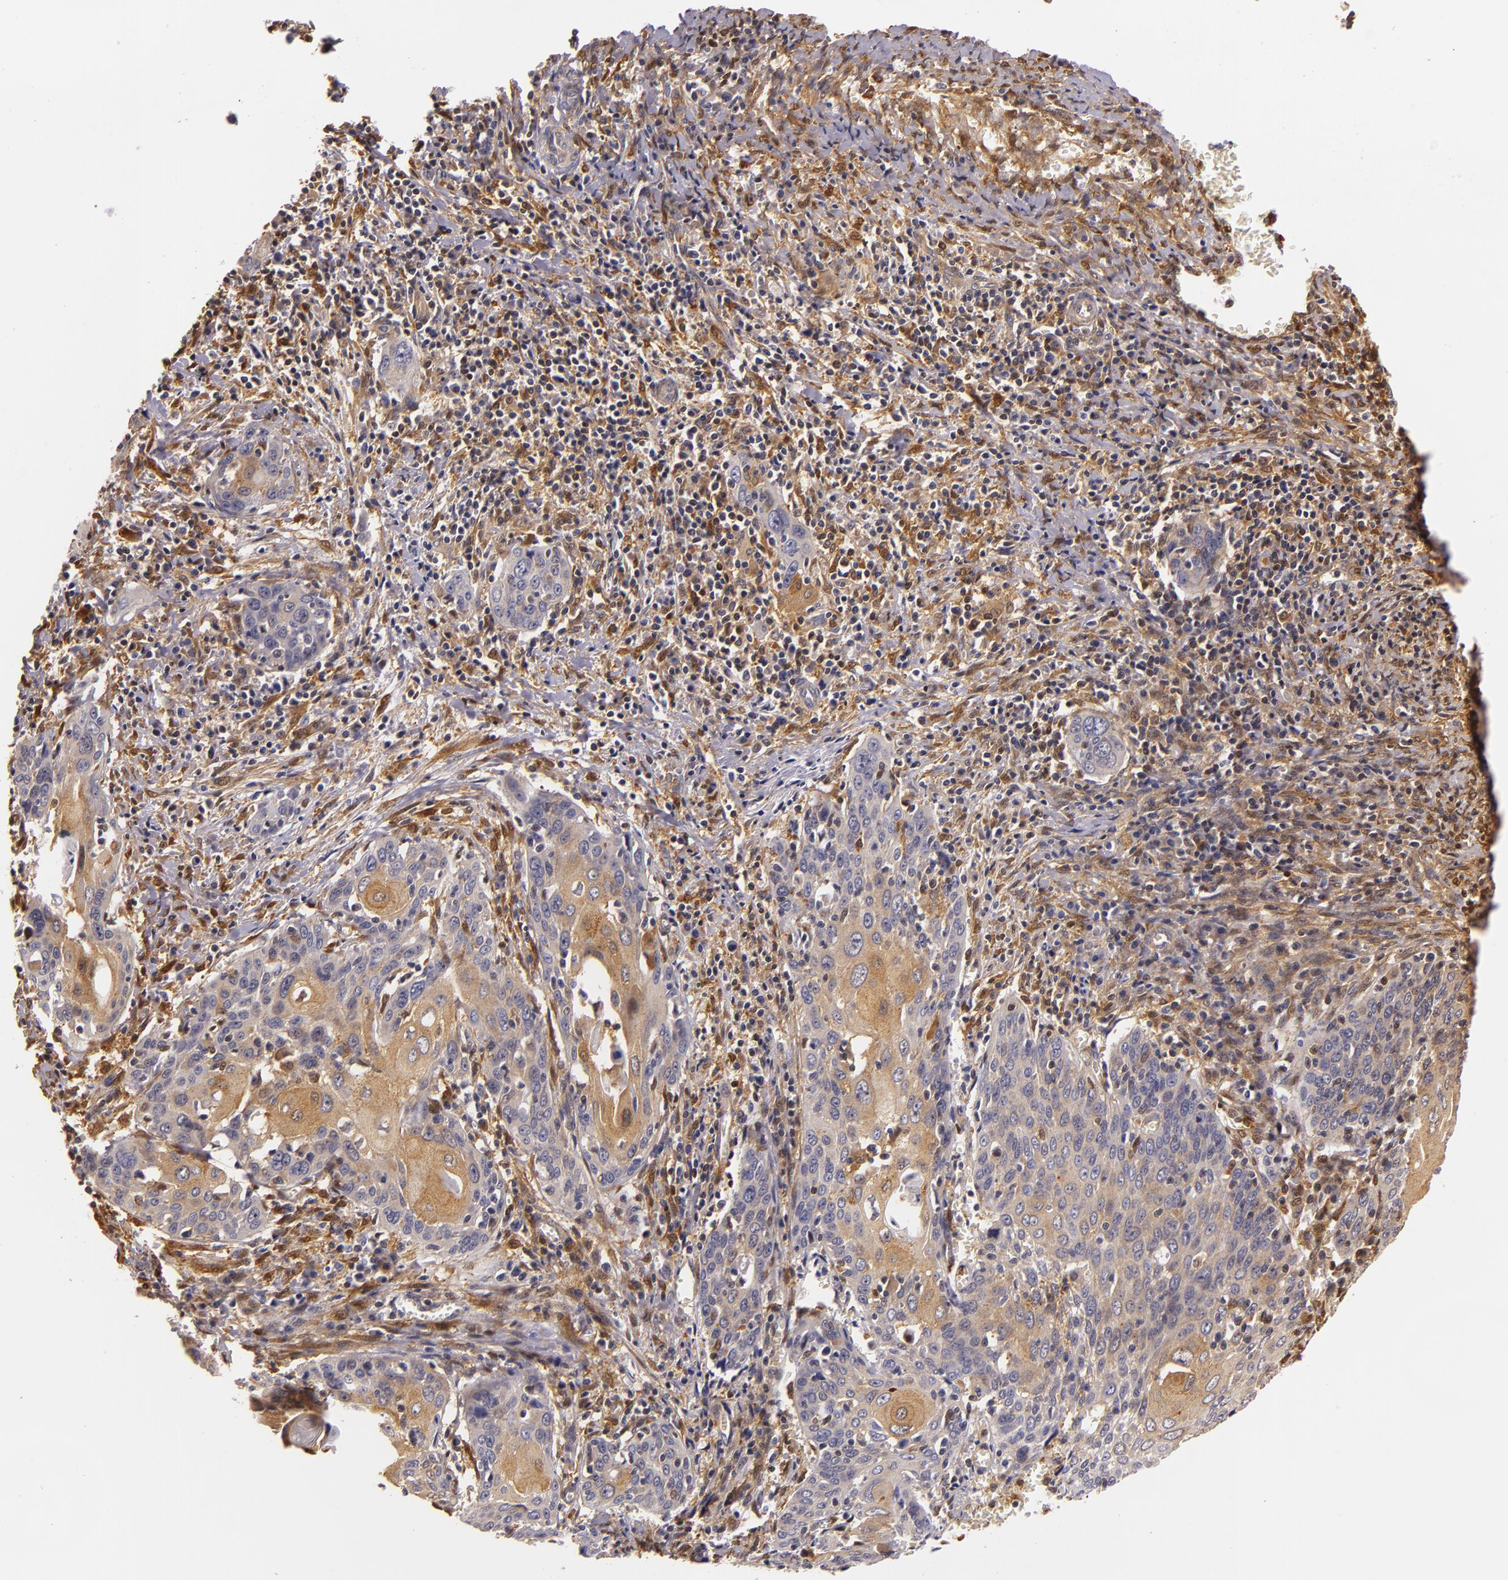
{"staining": {"intensity": "moderate", "quantity": "25%-75%", "location": "cytoplasmic/membranous"}, "tissue": "cervical cancer", "cell_type": "Tumor cells", "image_type": "cancer", "snomed": [{"axis": "morphology", "description": "Squamous cell carcinoma, NOS"}, {"axis": "topography", "description": "Cervix"}], "caption": "Cervical cancer stained with a protein marker shows moderate staining in tumor cells.", "gene": "TOM1", "patient": {"sex": "female", "age": 54}}